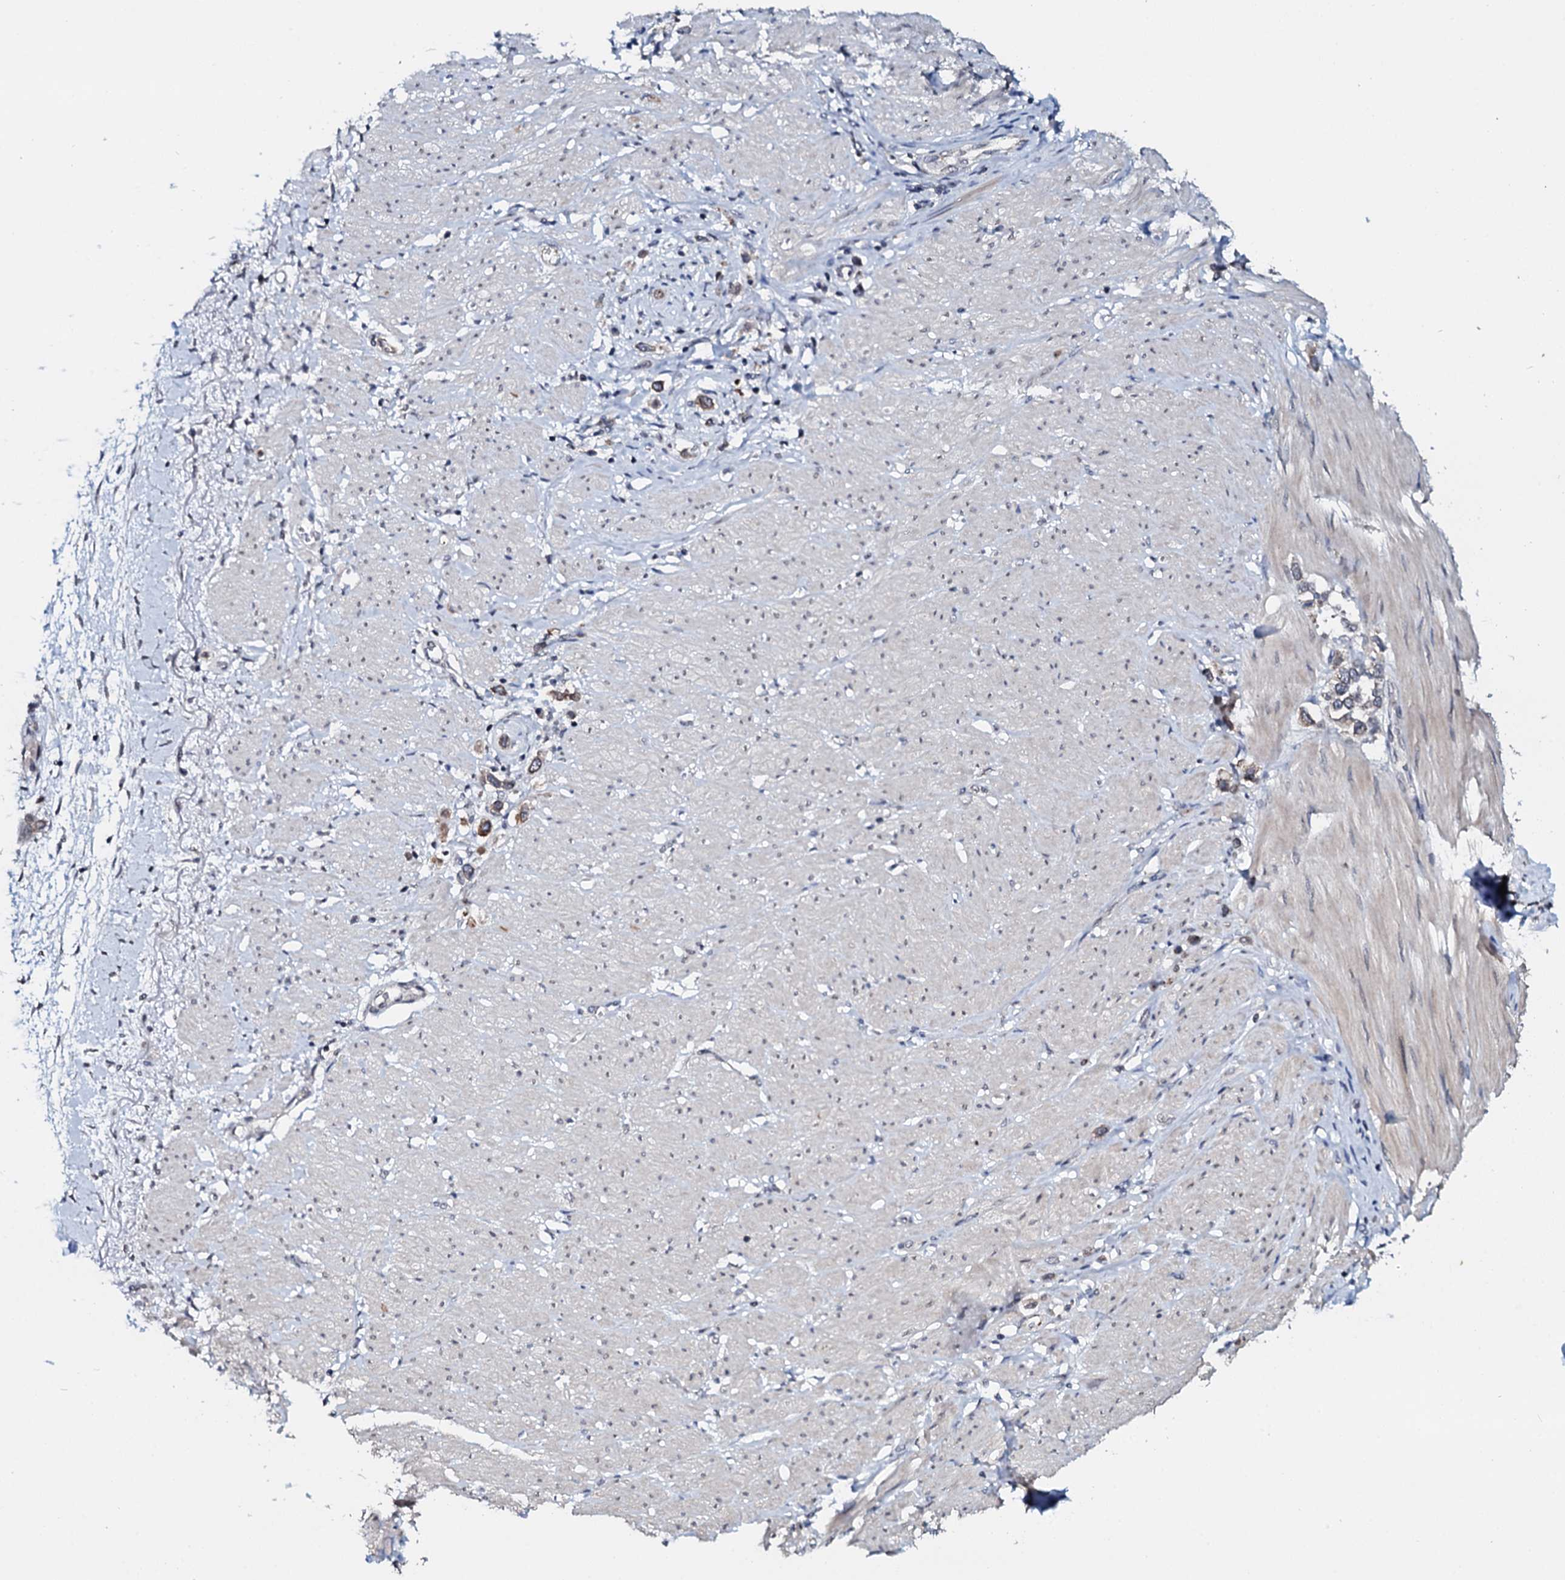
{"staining": {"intensity": "weak", "quantity": "25%-75%", "location": "cytoplasmic/membranous"}, "tissue": "stomach cancer", "cell_type": "Tumor cells", "image_type": "cancer", "snomed": [{"axis": "morphology", "description": "Adenocarcinoma, NOS"}, {"axis": "topography", "description": "Stomach"}], "caption": "This photomicrograph demonstrates IHC staining of stomach adenocarcinoma, with low weak cytoplasmic/membranous expression in approximately 25%-75% of tumor cells.", "gene": "SNTA1", "patient": {"sex": "female", "age": 65}}